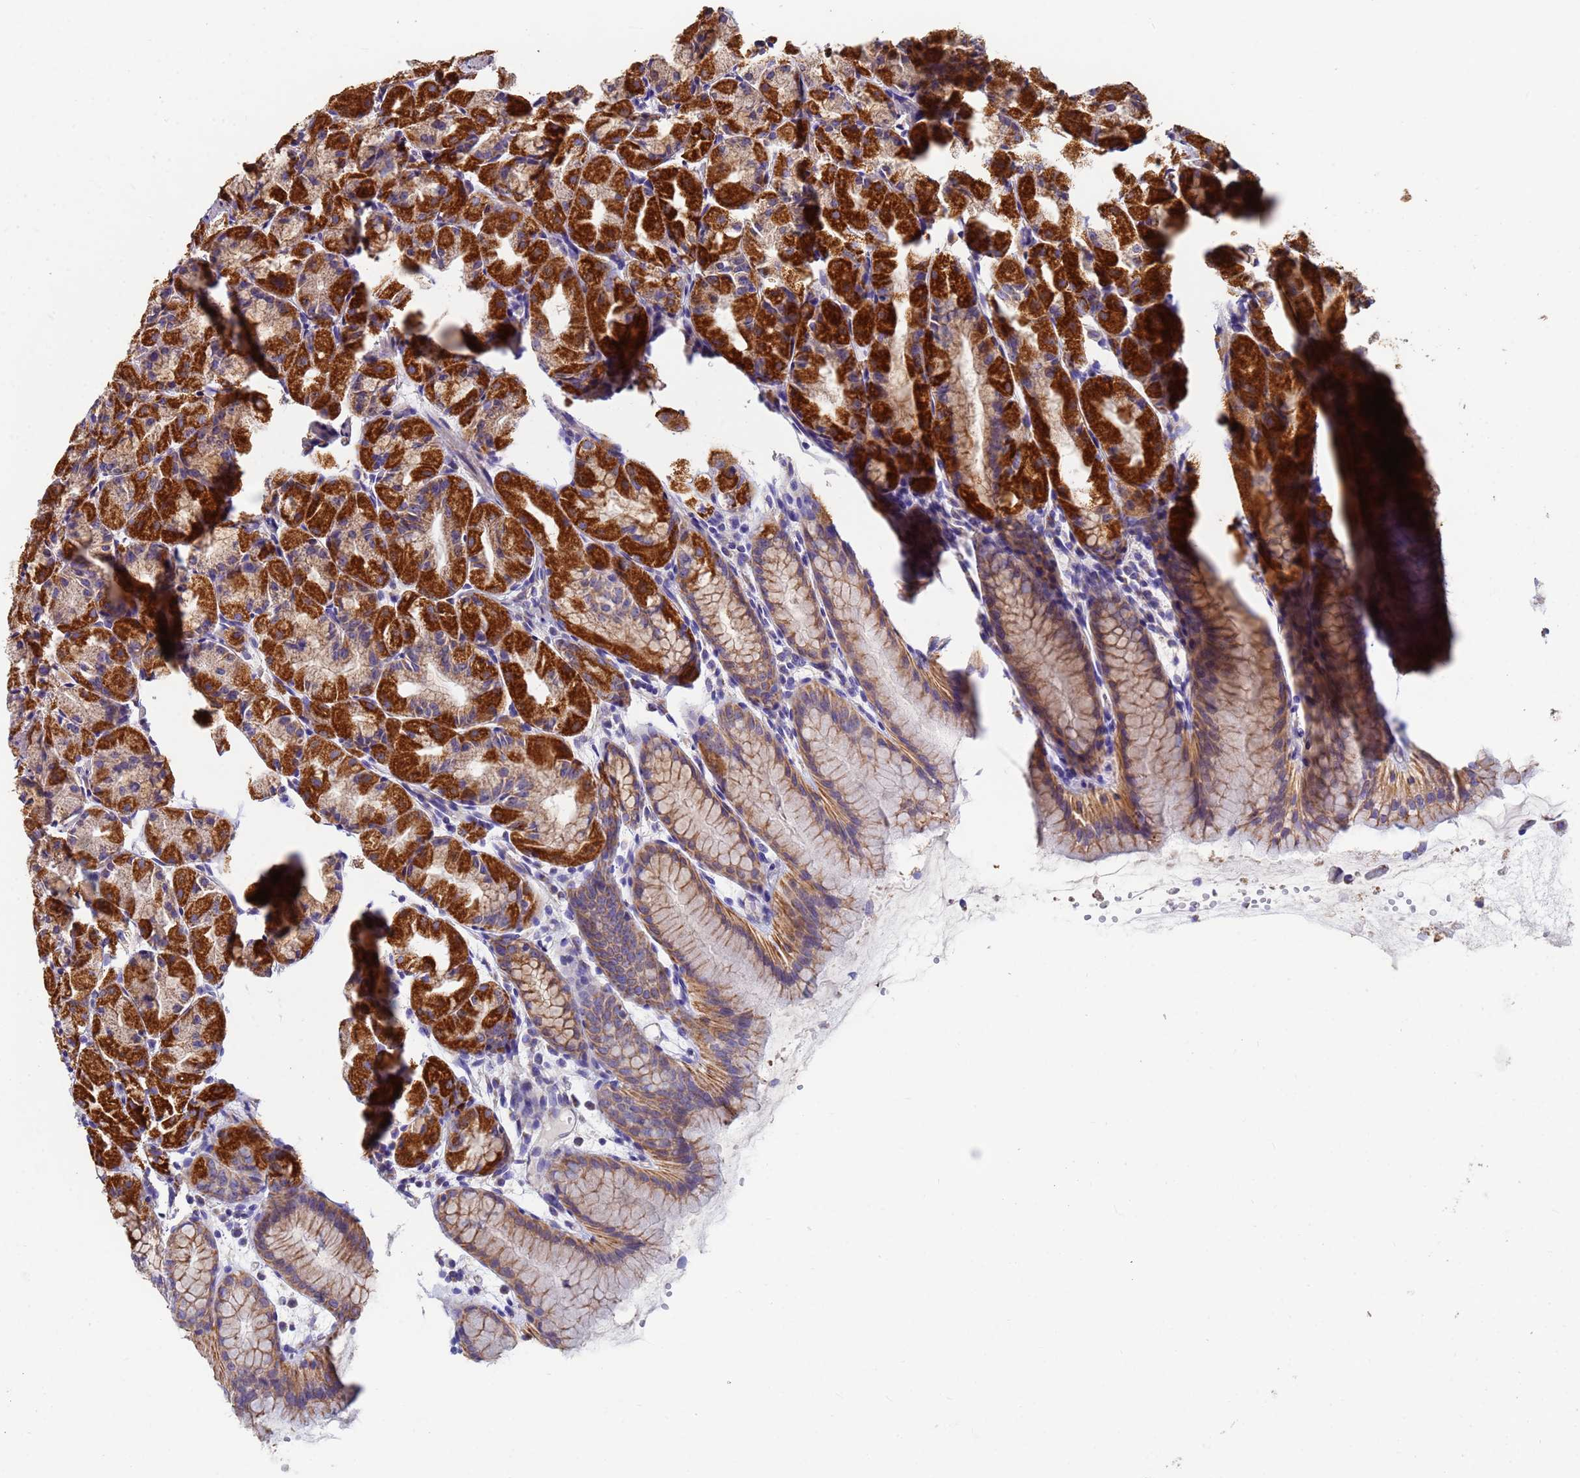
{"staining": {"intensity": "strong", "quantity": ">75%", "location": "cytoplasmic/membranous"}, "tissue": "stomach", "cell_type": "Glandular cells", "image_type": "normal", "snomed": [{"axis": "morphology", "description": "Normal tissue, NOS"}, {"axis": "topography", "description": "Stomach, upper"}], "caption": "A brown stain shows strong cytoplasmic/membranous positivity of a protein in glandular cells of normal stomach.", "gene": "UQCRHL", "patient": {"sex": "male", "age": 47}}